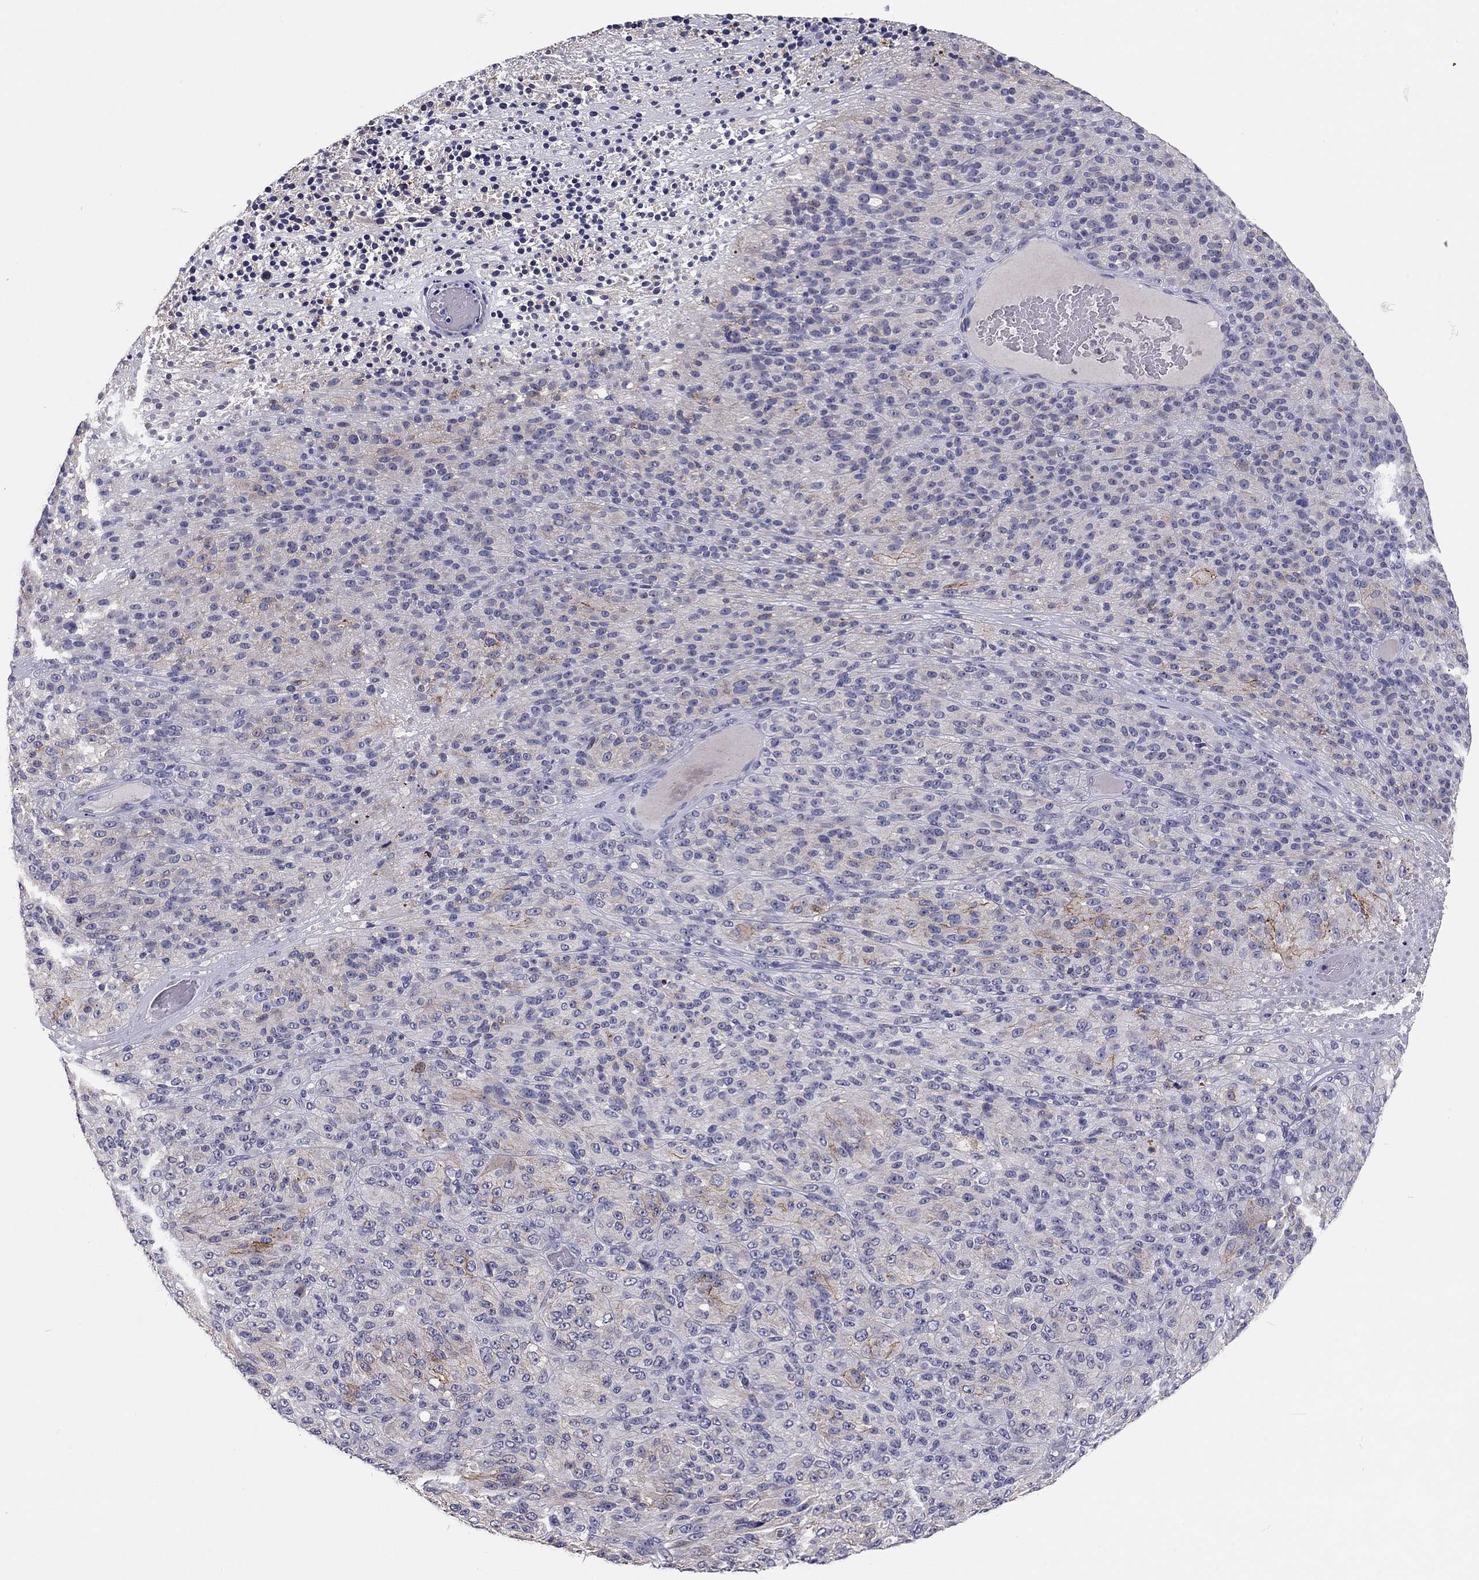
{"staining": {"intensity": "strong", "quantity": "<25%", "location": "cytoplasmic/membranous"}, "tissue": "melanoma", "cell_type": "Tumor cells", "image_type": "cancer", "snomed": [{"axis": "morphology", "description": "Malignant melanoma, Metastatic site"}, {"axis": "topography", "description": "Brain"}], "caption": "Protein expression analysis of human melanoma reveals strong cytoplasmic/membranous positivity in approximately <25% of tumor cells.", "gene": "SCARB1", "patient": {"sex": "female", "age": 56}}